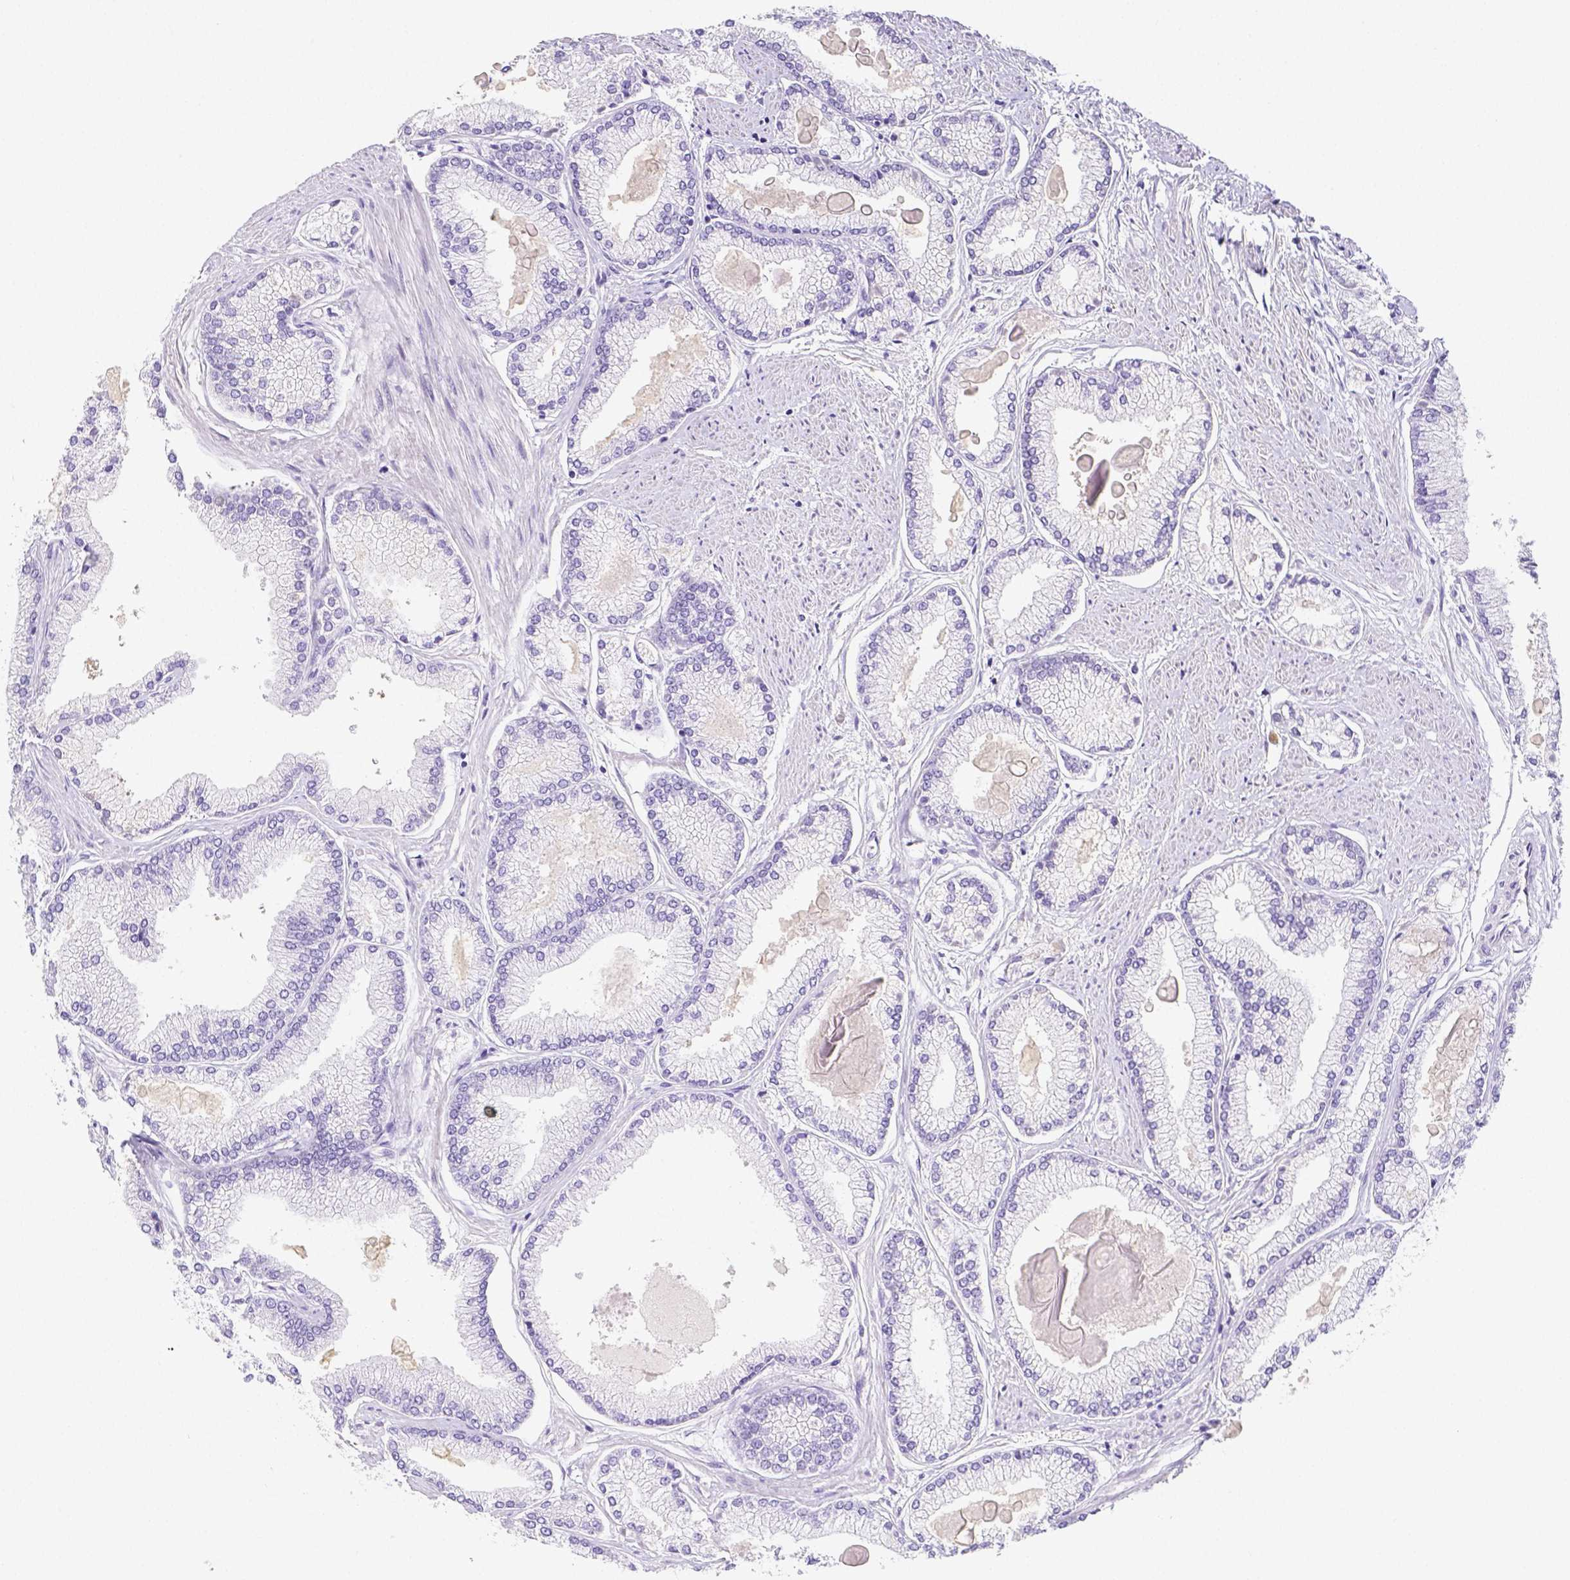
{"staining": {"intensity": "negative", "quantity": "none", "location": "none"}, "tissue": "prostate cancer", "cell_type": "Tumor cells", "image_type": "cancer", "snomed": [{"axis": "morphology", "description": "Adenocarcinoma, High grade"}, {"axis": "topography", "description": "Prostate"}], "caption": "Prostate cancer was stained to show a protein in brown. There is no significant staining in tumor cells.", "gene": "ARHGAP36", "patient": {"sex": "male", "age": 68}}